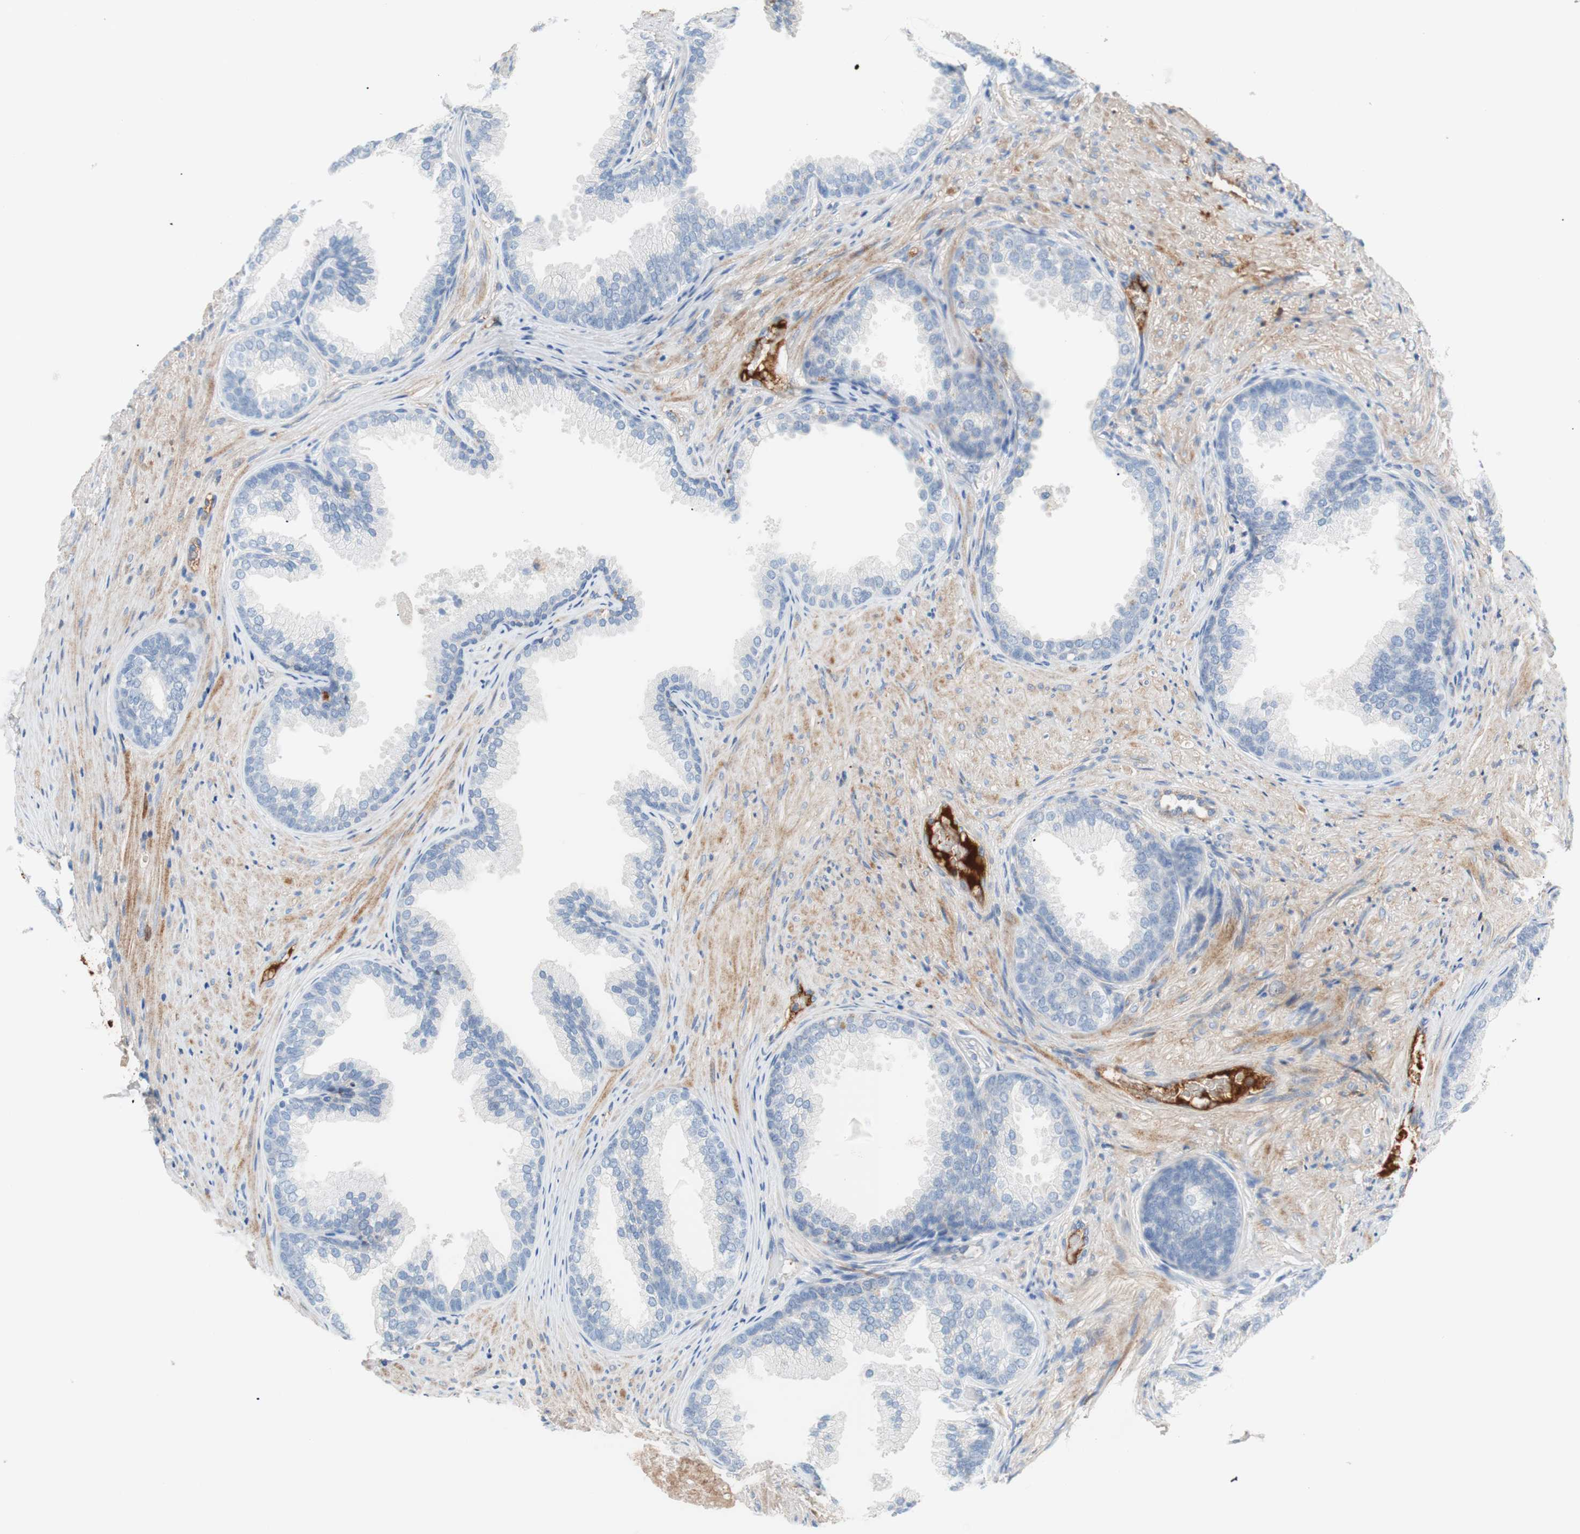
{"staining": {"intensity": "weak", "quantity": ">75%", "location": "cytoplasmic/membranous"}, "tissue": "prostate", "cell_type": "Glandular cells", "image_type": "normal", "snomed": [{"axis": "morphology", "description": "Normal tissue, NOS"}, {"axis": "topography", "description": "Prostate"}], "caption": "Immunohistochemical staining of benign human prostate exhibits >75% levels of weak cytoplasmic/membranous protein positivity in approximately >75% of glandular cells. (DAB IHC with brightfield microscopy, high magnification).", "gene": "RBP4", "patient": {"sex": "male", "age": 76}}